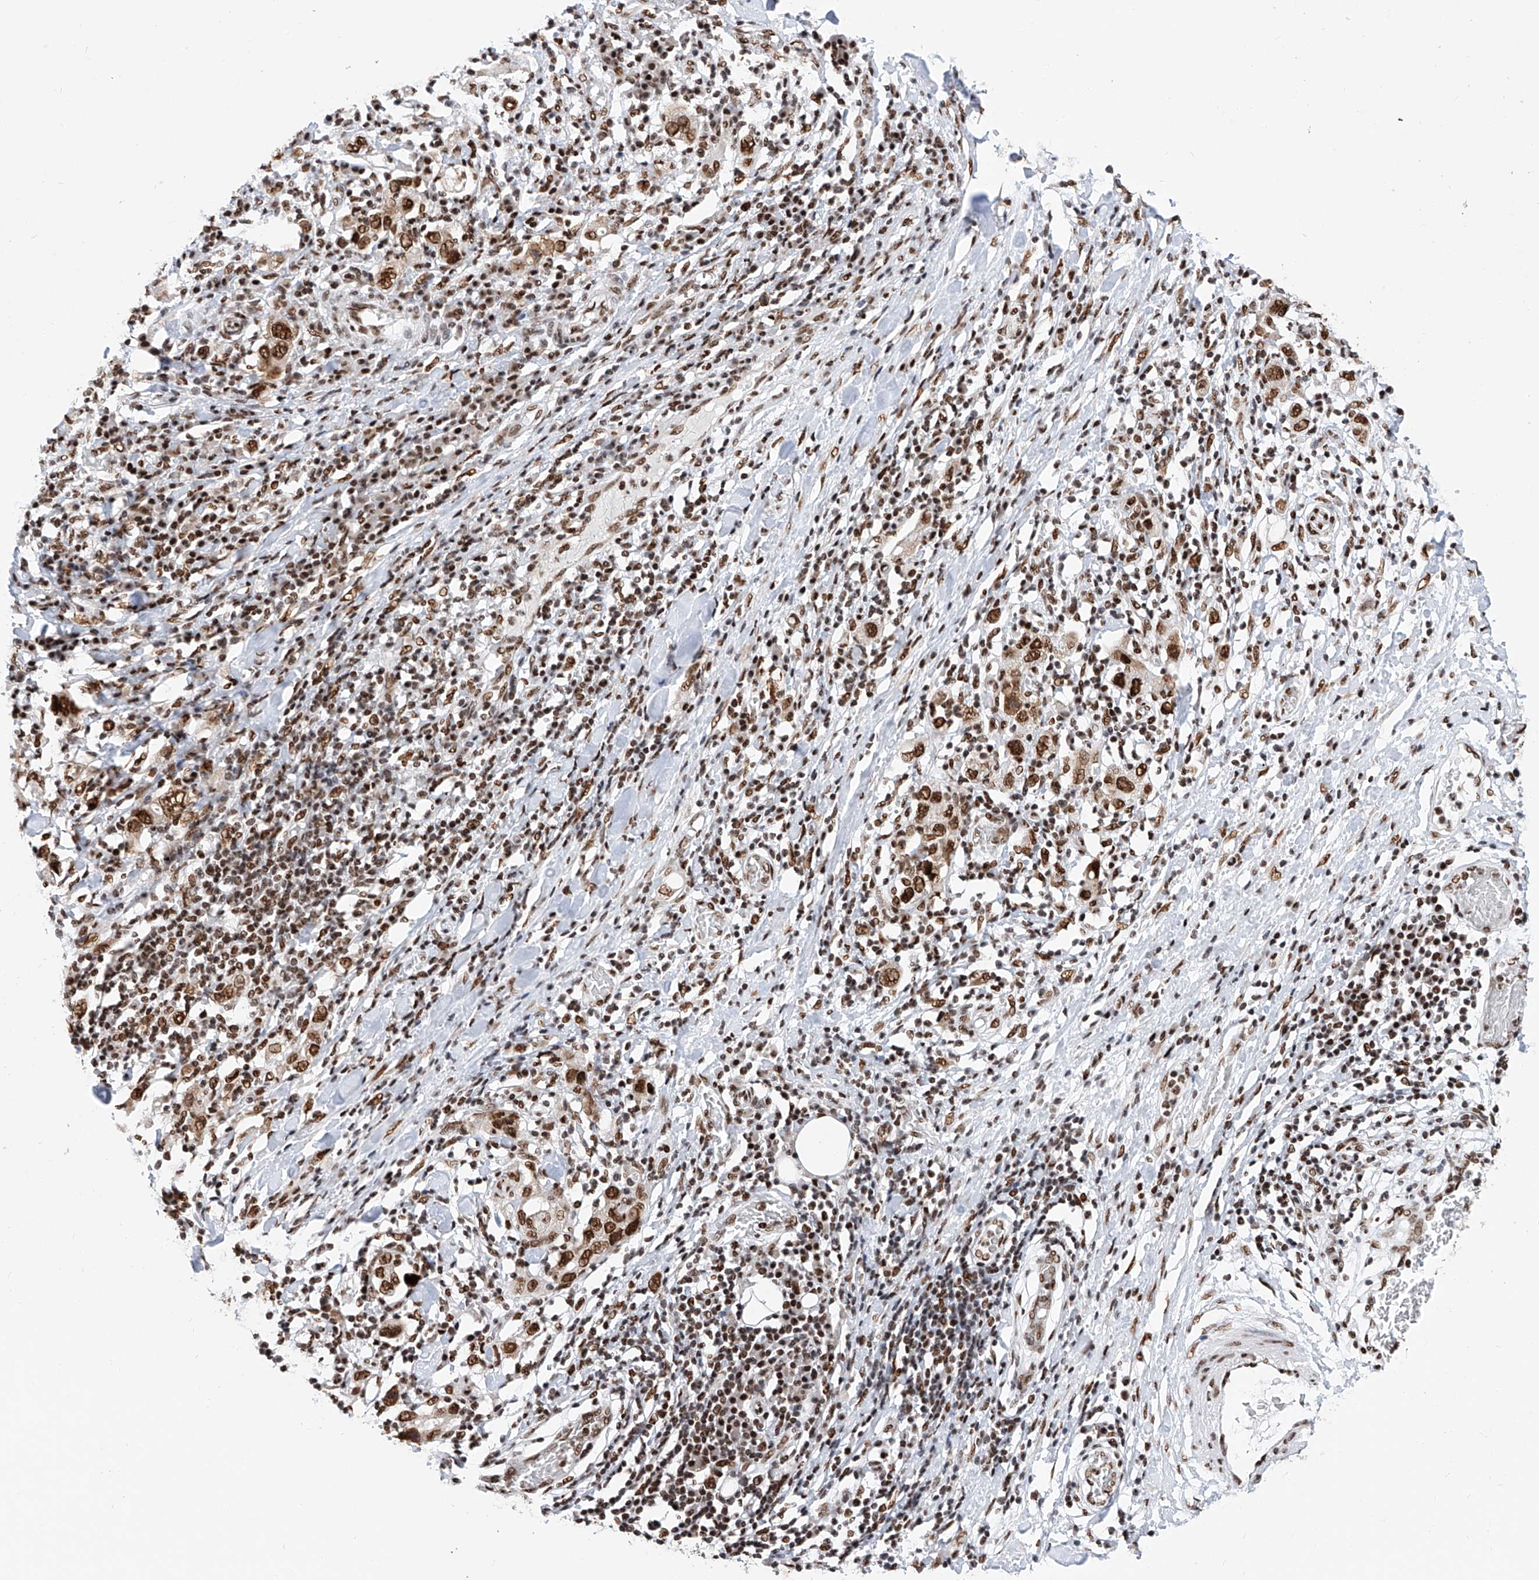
{"staining": {"intensity": "strong", "quantity": ">75%", "location": "nuclear"}, "tissue": "stomach cancer", "cell_type": "Tumor cells", "image_type": "cancer", "snomed": [{"axis": "morphology", "description": "Adenocarcinoma, NOS"}, {"axis": "topography", "description": "Stomach, upper"}], "caption": "A high amount of strong nuclear expression is appreciated in approximately >75% of tumor cells in stomach cancer tissue.", "gene": "SRSF6", "patient": {"sex": "male", "age": 62}}